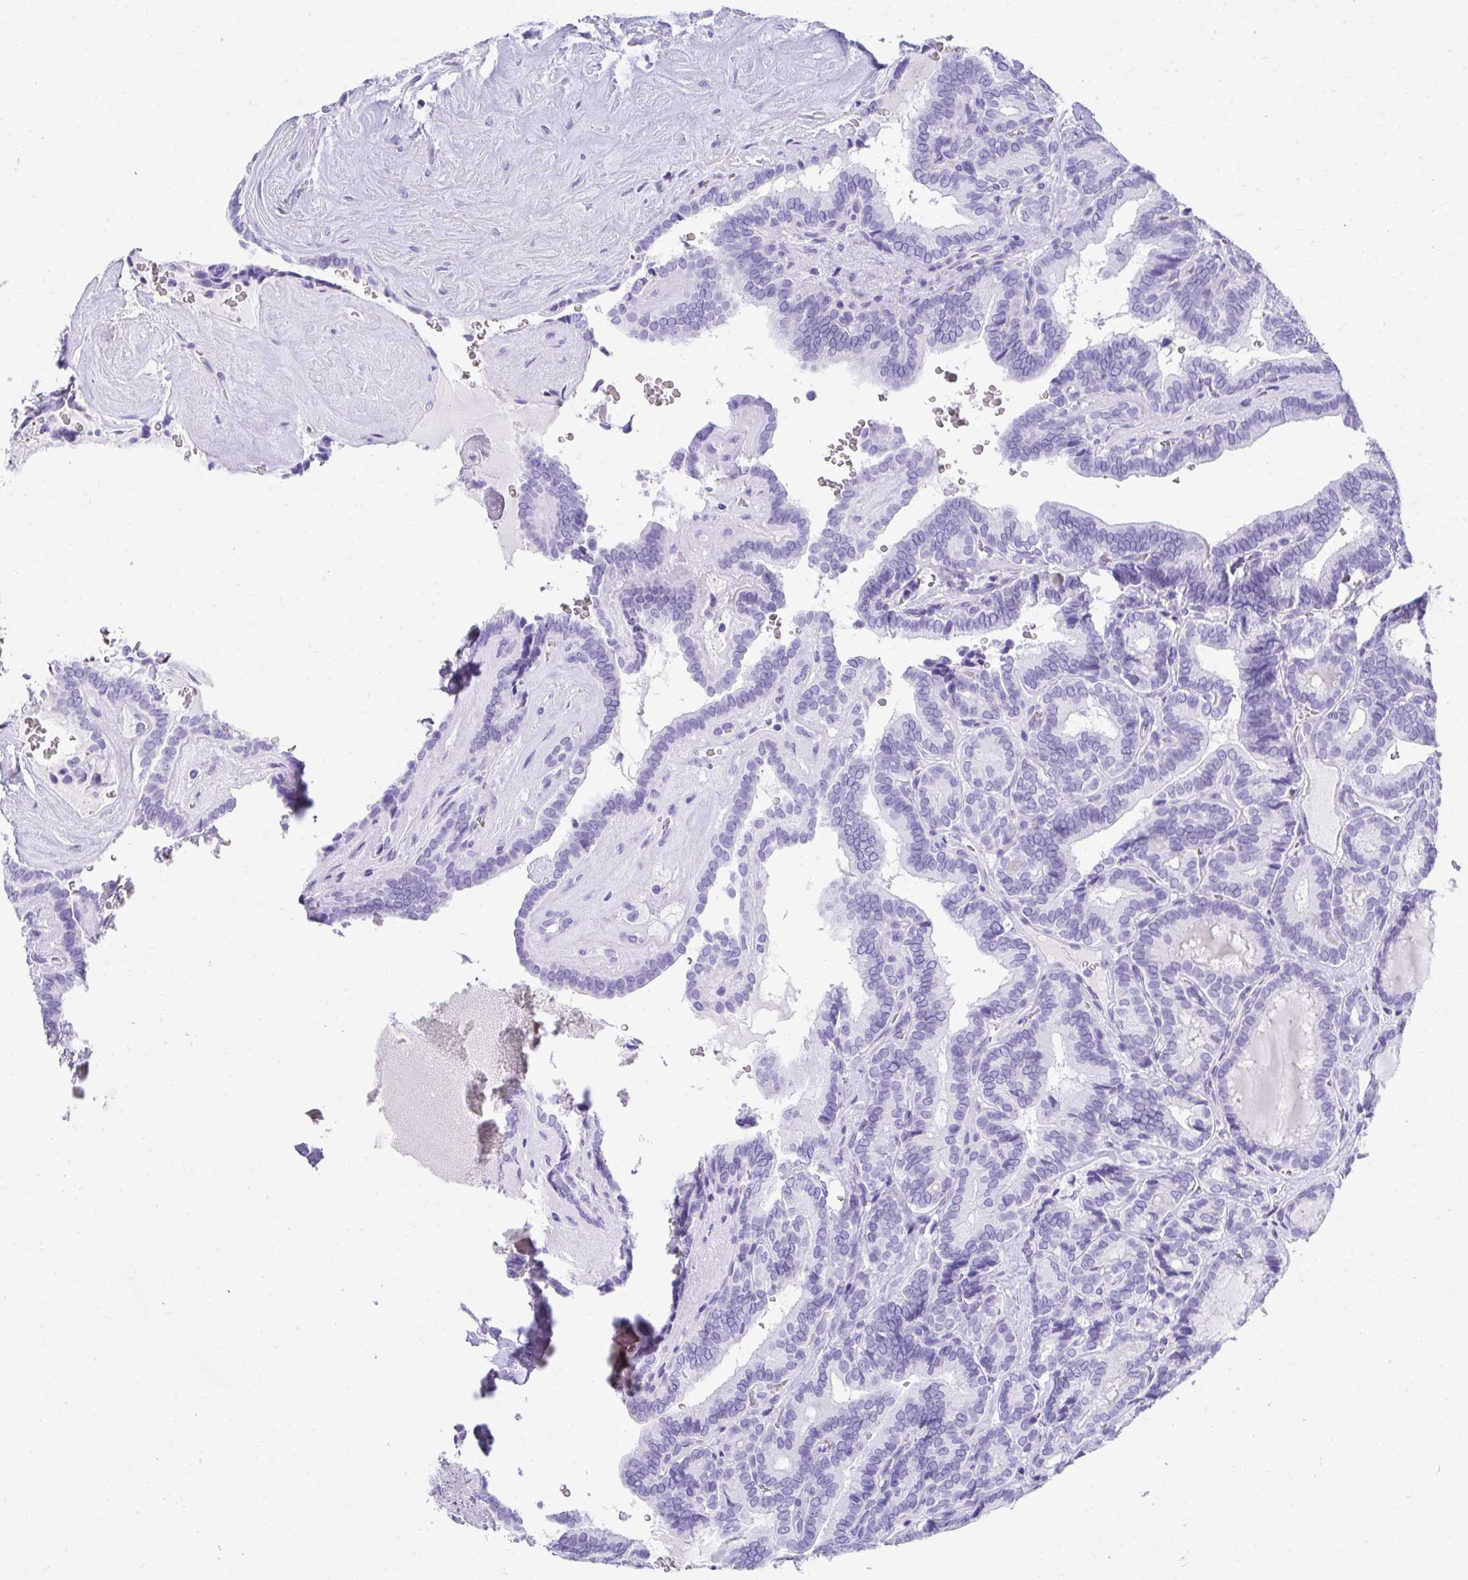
{"staining": {"intensity": "negative", "quantity": "none", "location": "none"}, "tissue": "thyroid cancer", "cell_type": "Tumor cells", "image_type": "cancer", "snomed": [{"axis": "morphology", "description": "Papillary adenocarcinoma, NOS"}, {"axis": "topography", "description": "Thyroid gland"}], "caption": "Papillary adenocarcinoma (thyroid) stained for a protein using IHC exhibits no expression tumor cells.", "gene": "AVIL", "patient": {"sex": "female", "age": 21}}